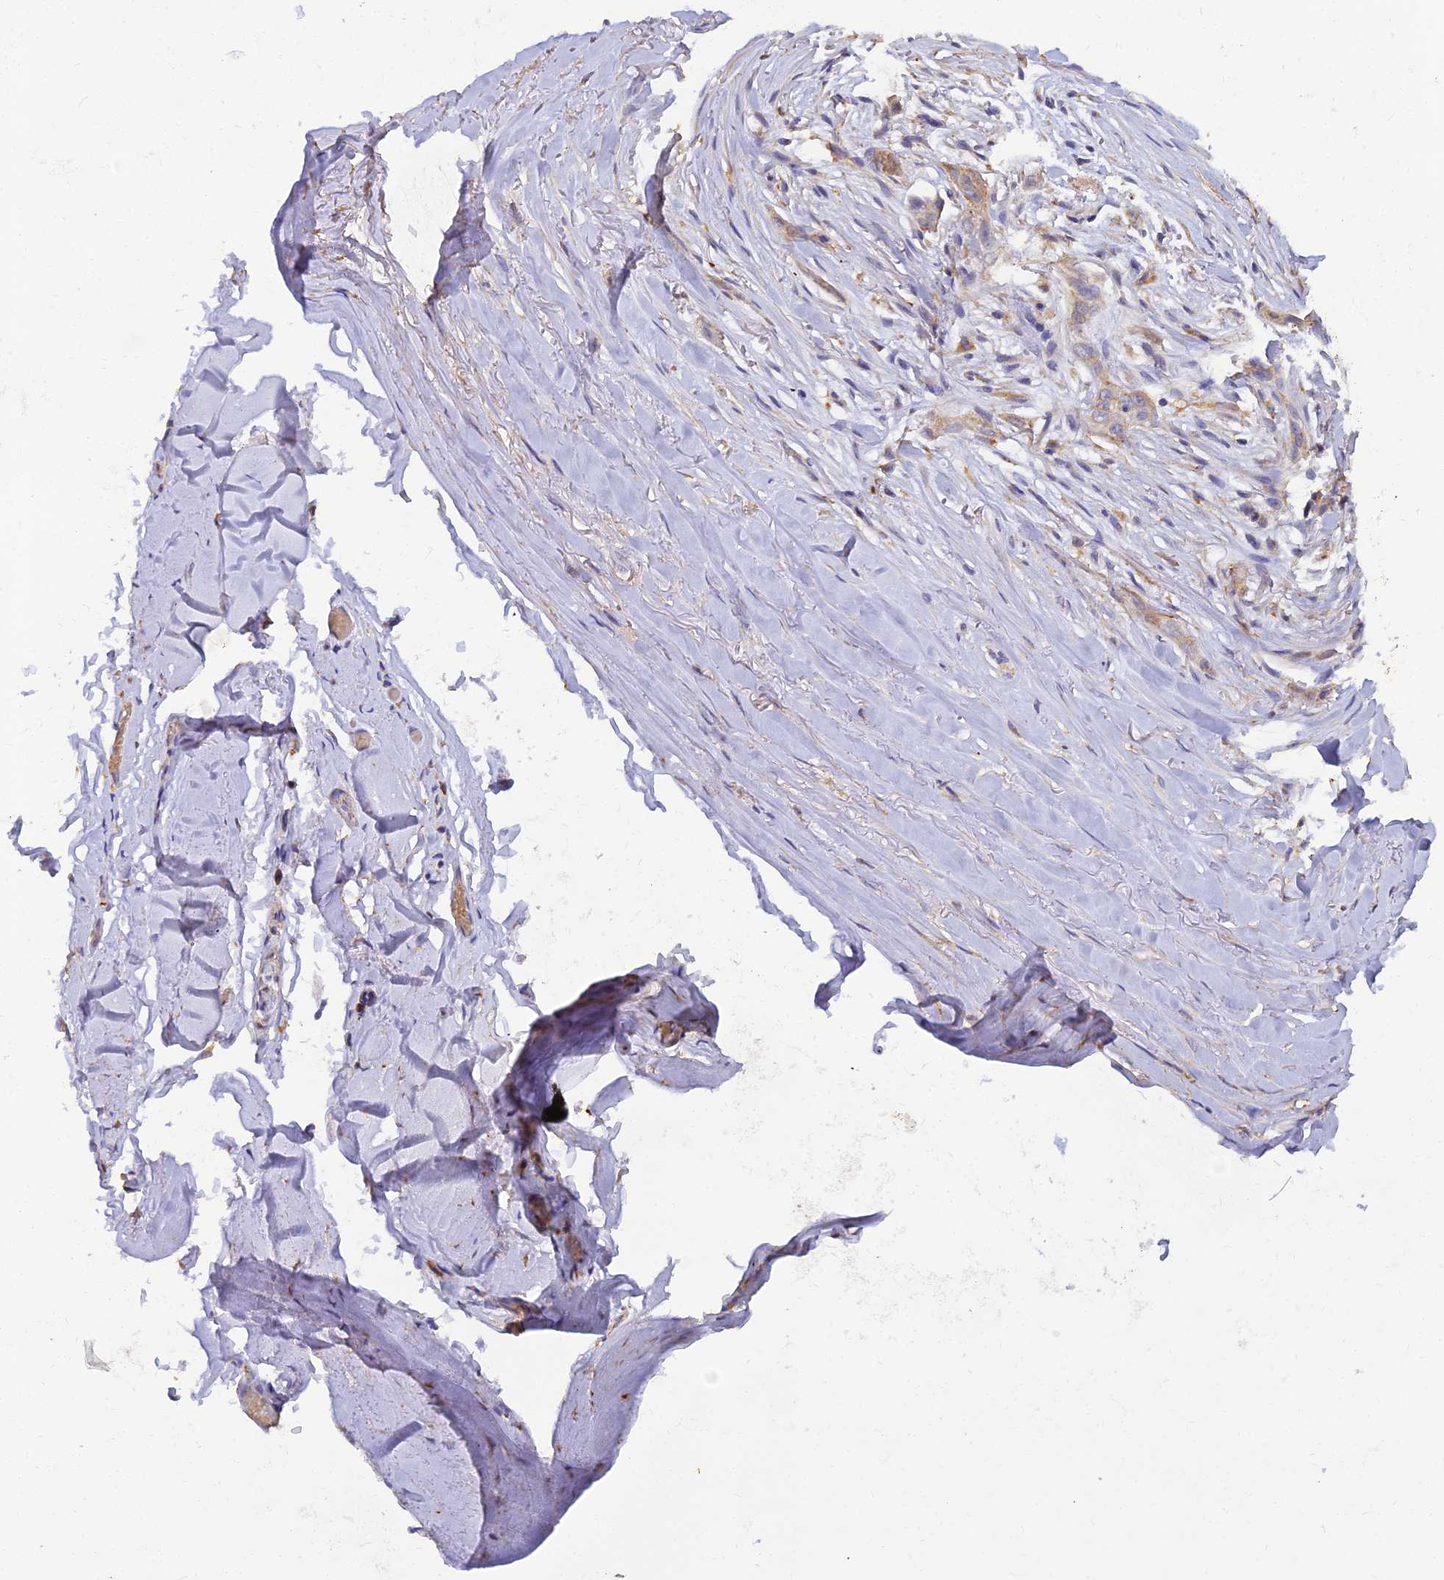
{"staining": {"intensity": "weak", "quantity": ">75%", "location": "cytoplasmic/membranous"}, "tissue": "adipose tissue", "cell_type": "Adipocytes", "image_type": "normal", "snomed": [{"axis": "morphology", "description": "Normal tissue, NOS"}, {"axis": "morphology", "description": "Basal cell carcinoma"}, {"axis": "topography", "description": "Skin"}], "caption": "Protein staining of benign adipose tissue displays weak cytoplasmic/membranous positivity in about >75% of adipocytes. (DAB IHC, brown staining for protein, blue staining for nuclei).", "gene": "ARL8A", "patient": {"sex": "female", "age": 89}}